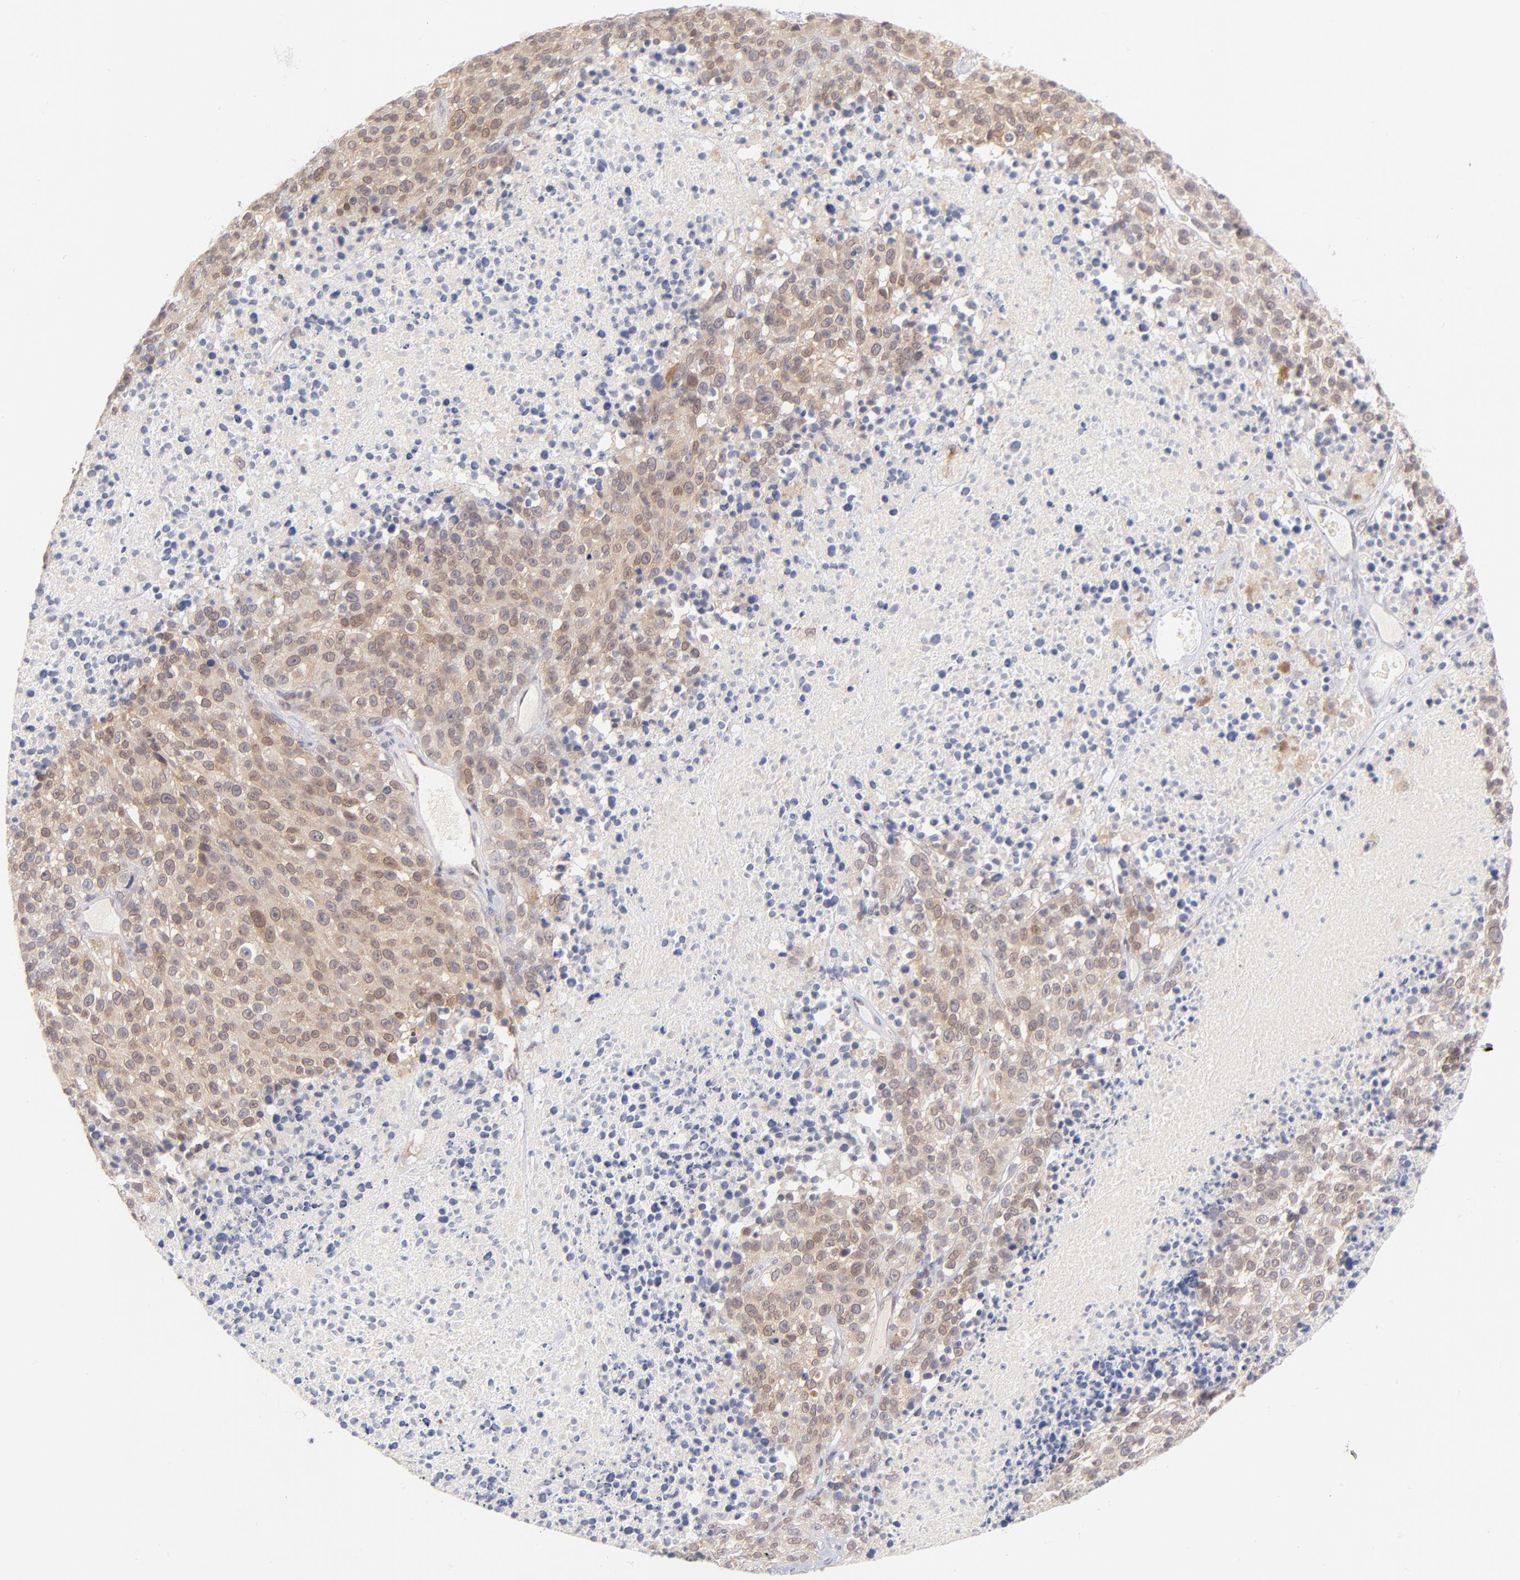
{"staining": {"intensity": "weak", "quantity": "25%-75%", "location": "cytoplasmic/membranous"}, "tissue": "melanoma", "cell_type": "Tumor cells", "image_type": "cancer", "snomed": [{"axis": "morphology", "description": "Malignant melanoma, Metastatic site"}, {"axis": "topography", "description": "Cerebral cortex"}], "caption": "Brown immunohistochemical staining in melanoma reveals weak cytoplasmic/membranous positivity in approximately 25%-75% of tumor cells.", "gene": "CASP6", "patient": {"sex": "female", "age": 52}}